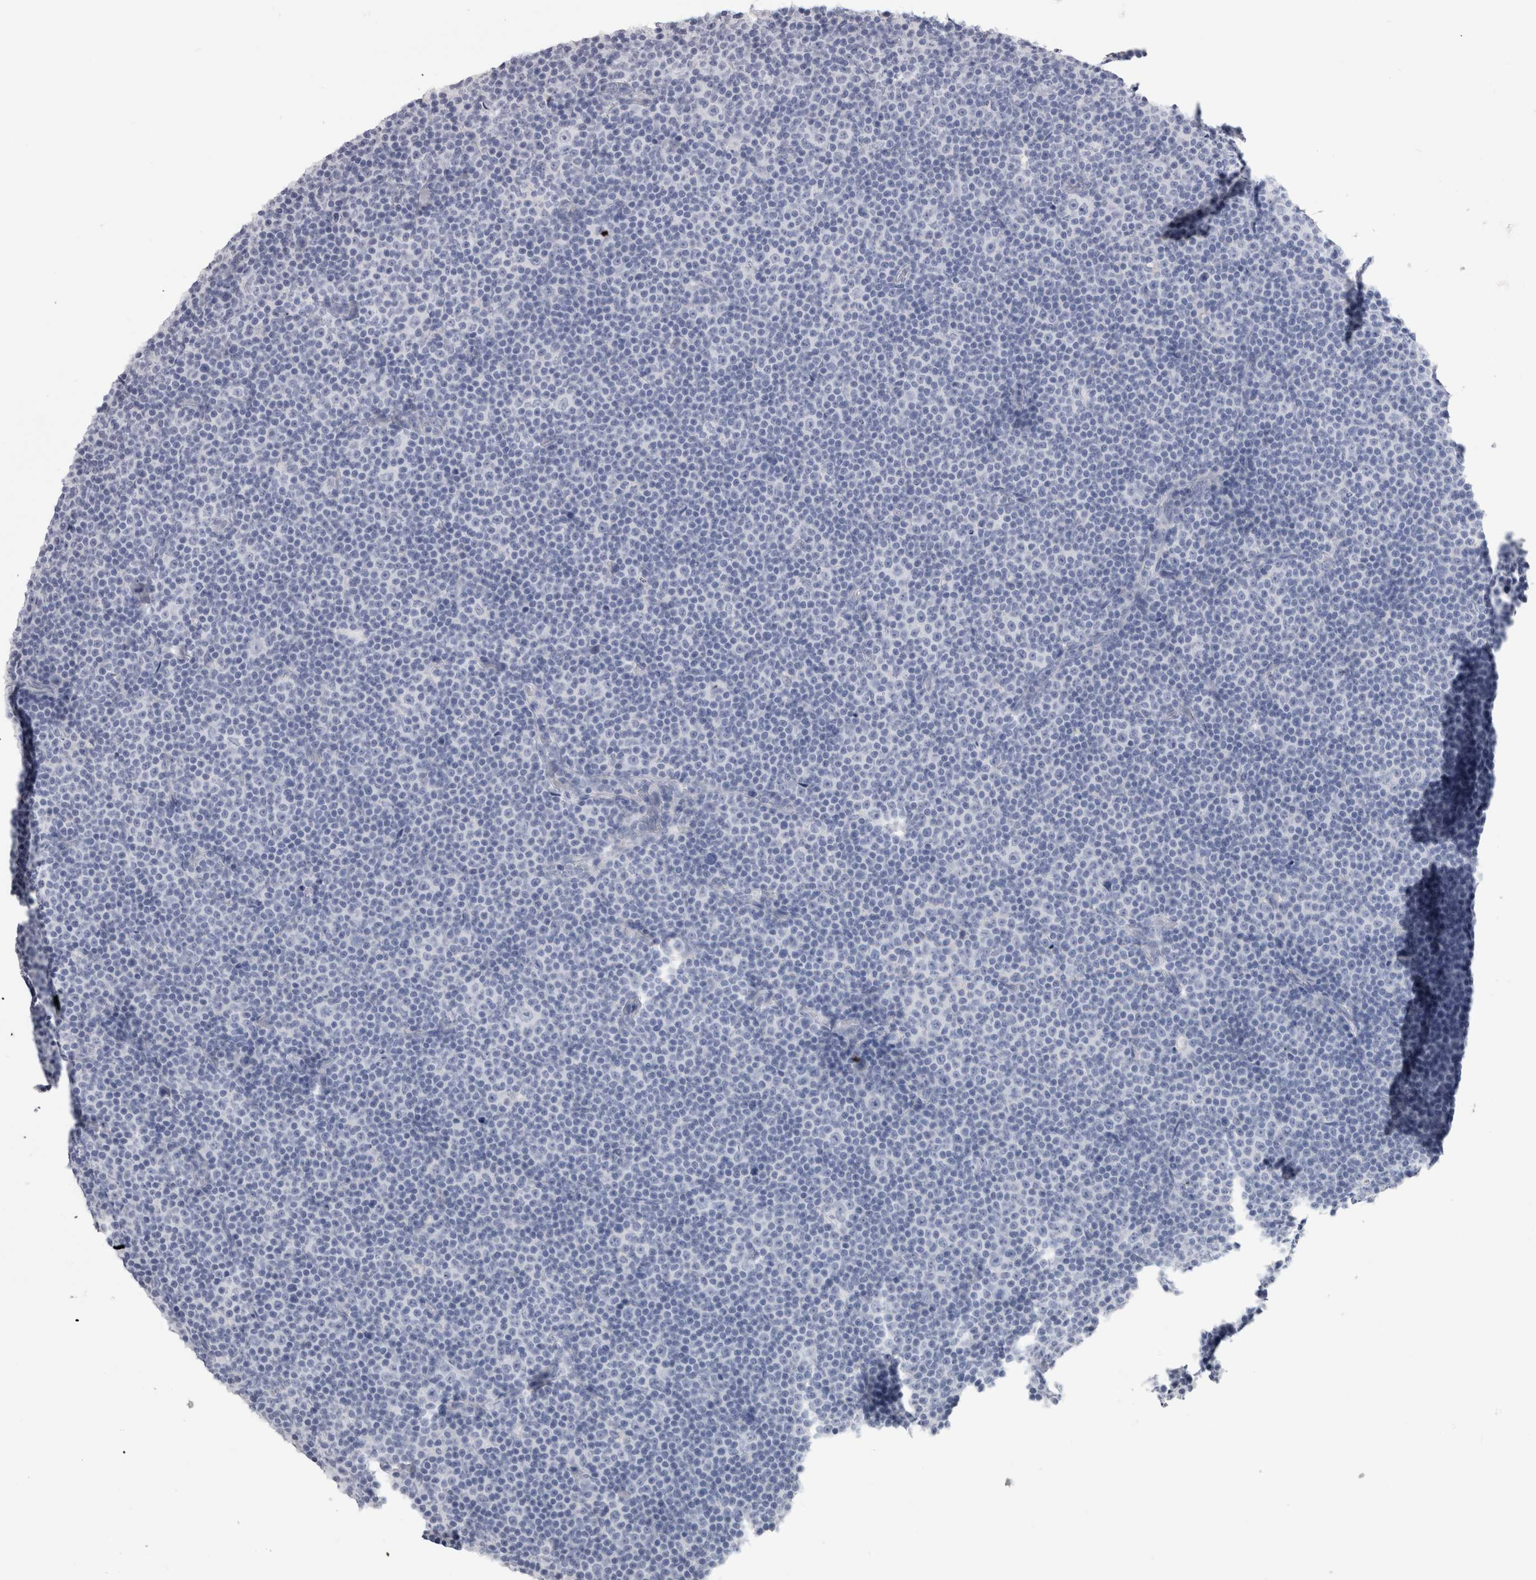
{"staining": {"intensity": "negative", "quantity": "none", "location": "none"}, "tissue": "lymphoma", "cell_type": "Tumor cells", "image_type": "cancer", "snomed": [{"axis": "morphology", "description": "Malignant lymphoma, non-Hodgkin's type, Low grade"}, {"axis": "topography", "description": "Lymph node"}], "caption": "Protein analysis of lymphoma exhibits no significant positivity in tumor cells.", "gene": "PTH", "patient": {"sex": "female", "age": 67}}